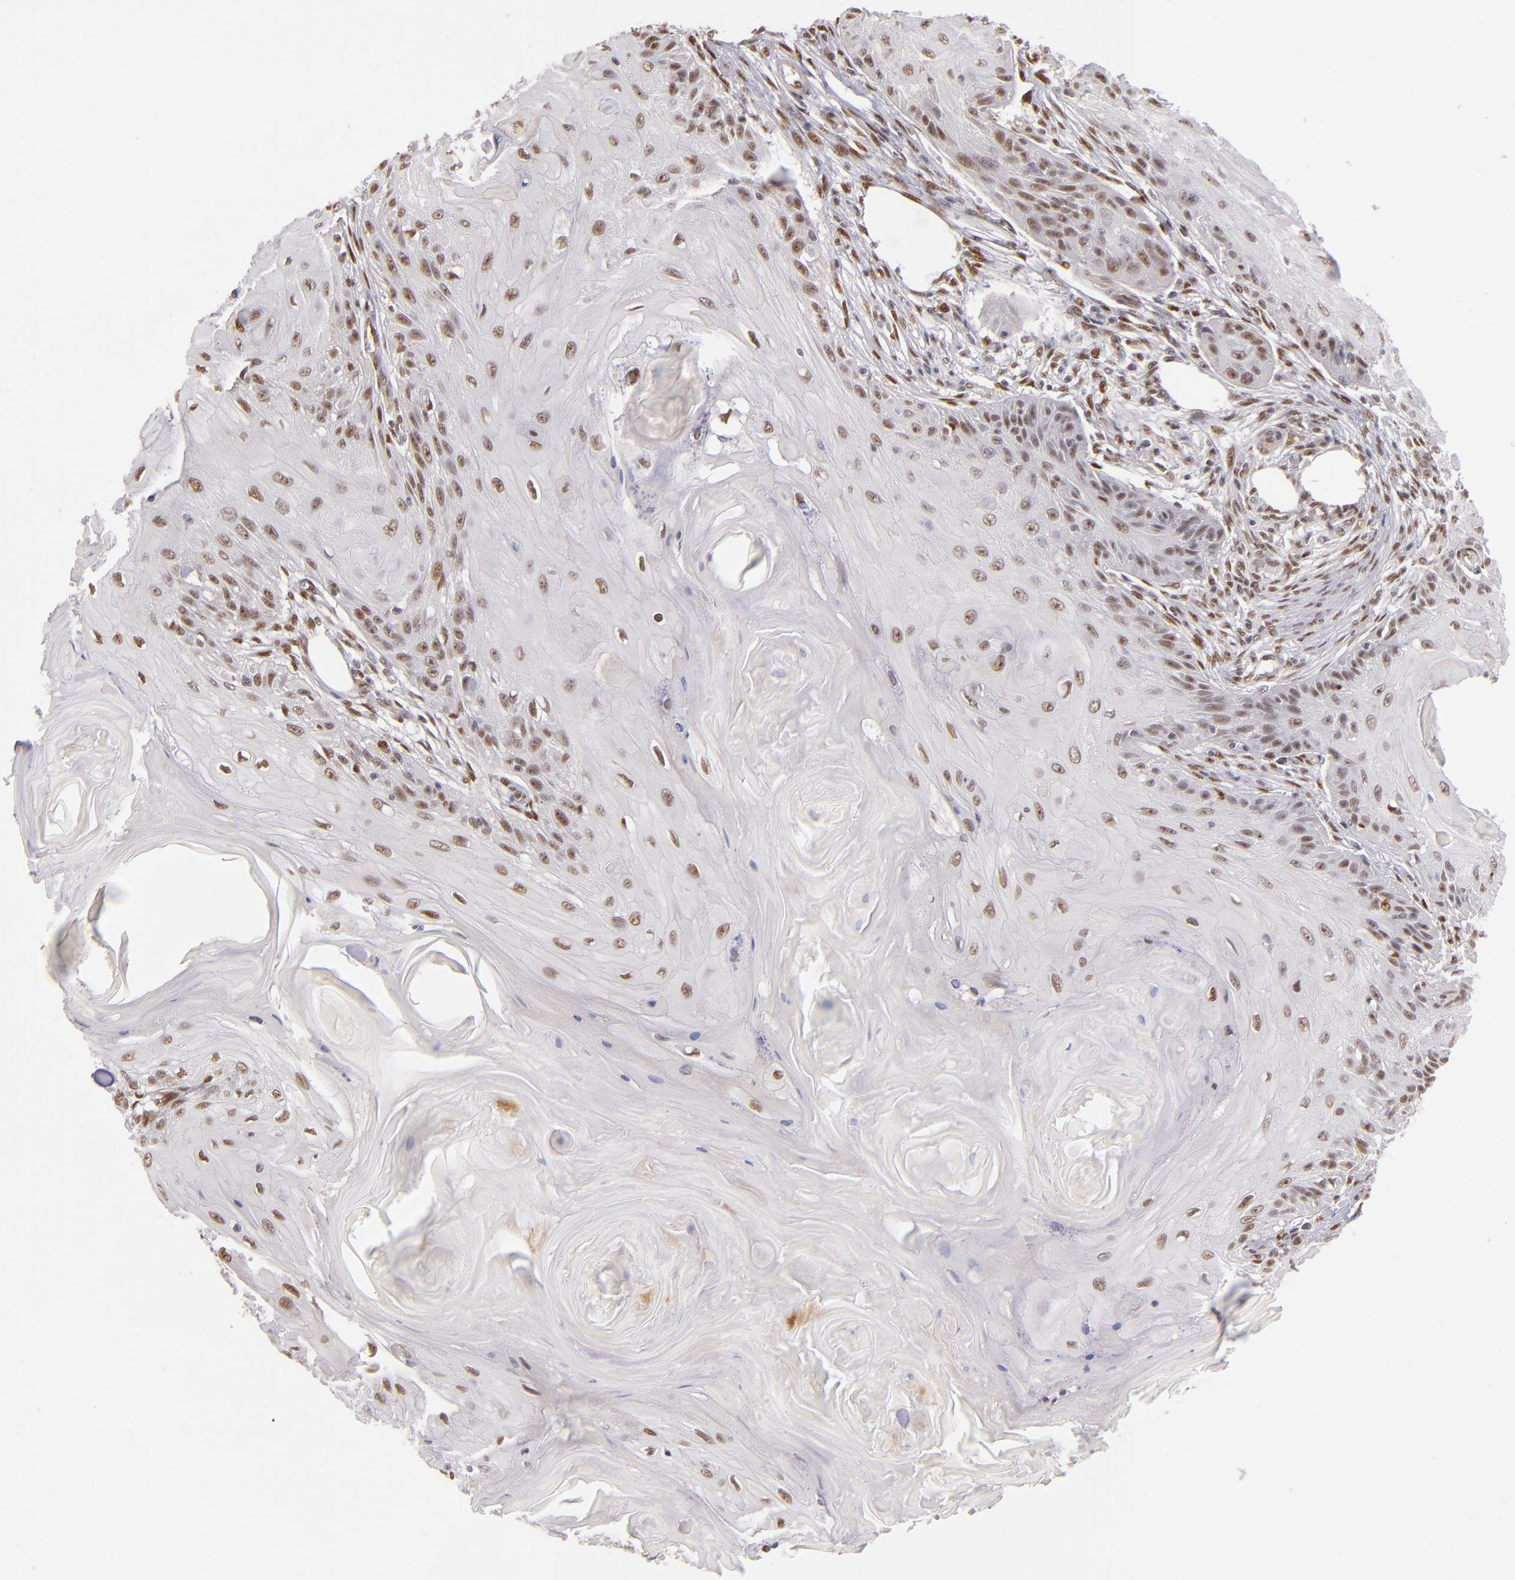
{"staining": {"intensity": "moderate", "quantity": ">75%", "location": "nuclear"}, "tissue": "skin cancer", "cell_type": "Tumor cells", "image_type": "cancer", "snomed": [{"axis": "morphology", "description": "Squamous cell carcinoma, NOS"}, {"axis": "topography", "description": "Skin"}], "caption": "The image displays staining of skin cancer, revealing moderate nuclear protein positivity (brown color) within tumor cells. Nuclei are stained in blue.", "gene": "NCOR2", "patient": {"sex": "female", "age": 88}}